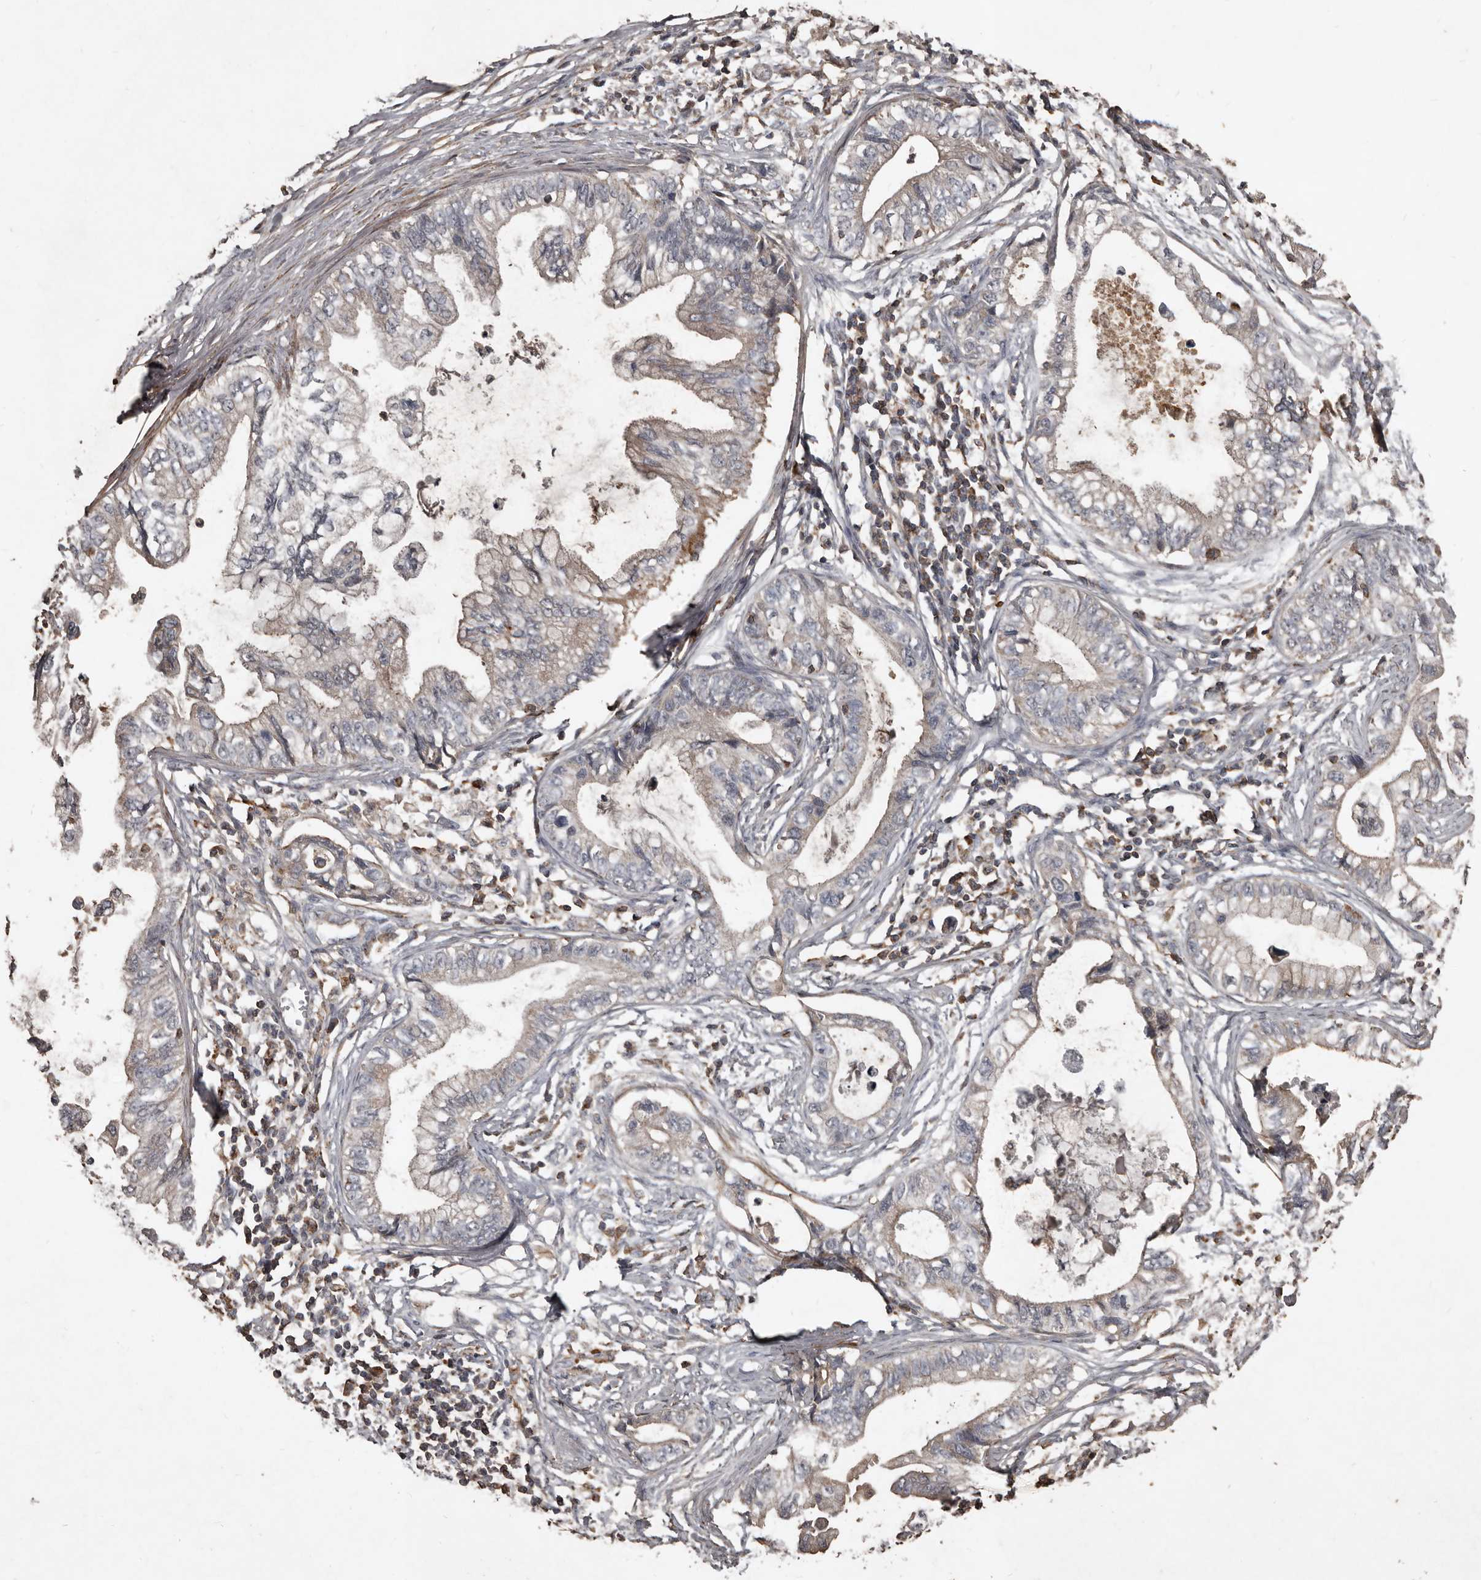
{"staining": {"intensity": "negative", "quantity": "none", "location": "none"}, "tissue": "pancreatic cancer", "cell_type": "Tumor cells", "image_type": "cancer", "snomed": [{"axis": "morphology", "description": "Adenocarcinoma, NOS"}, {"axis": "topography", "description": "Pancreas"}], "caption": "Image shows no protein staining in tumor cells of pancreatic adenocarcinoma tissue.", "gene": "GREB1", "patient": {"sex": "male", "age": 56}}